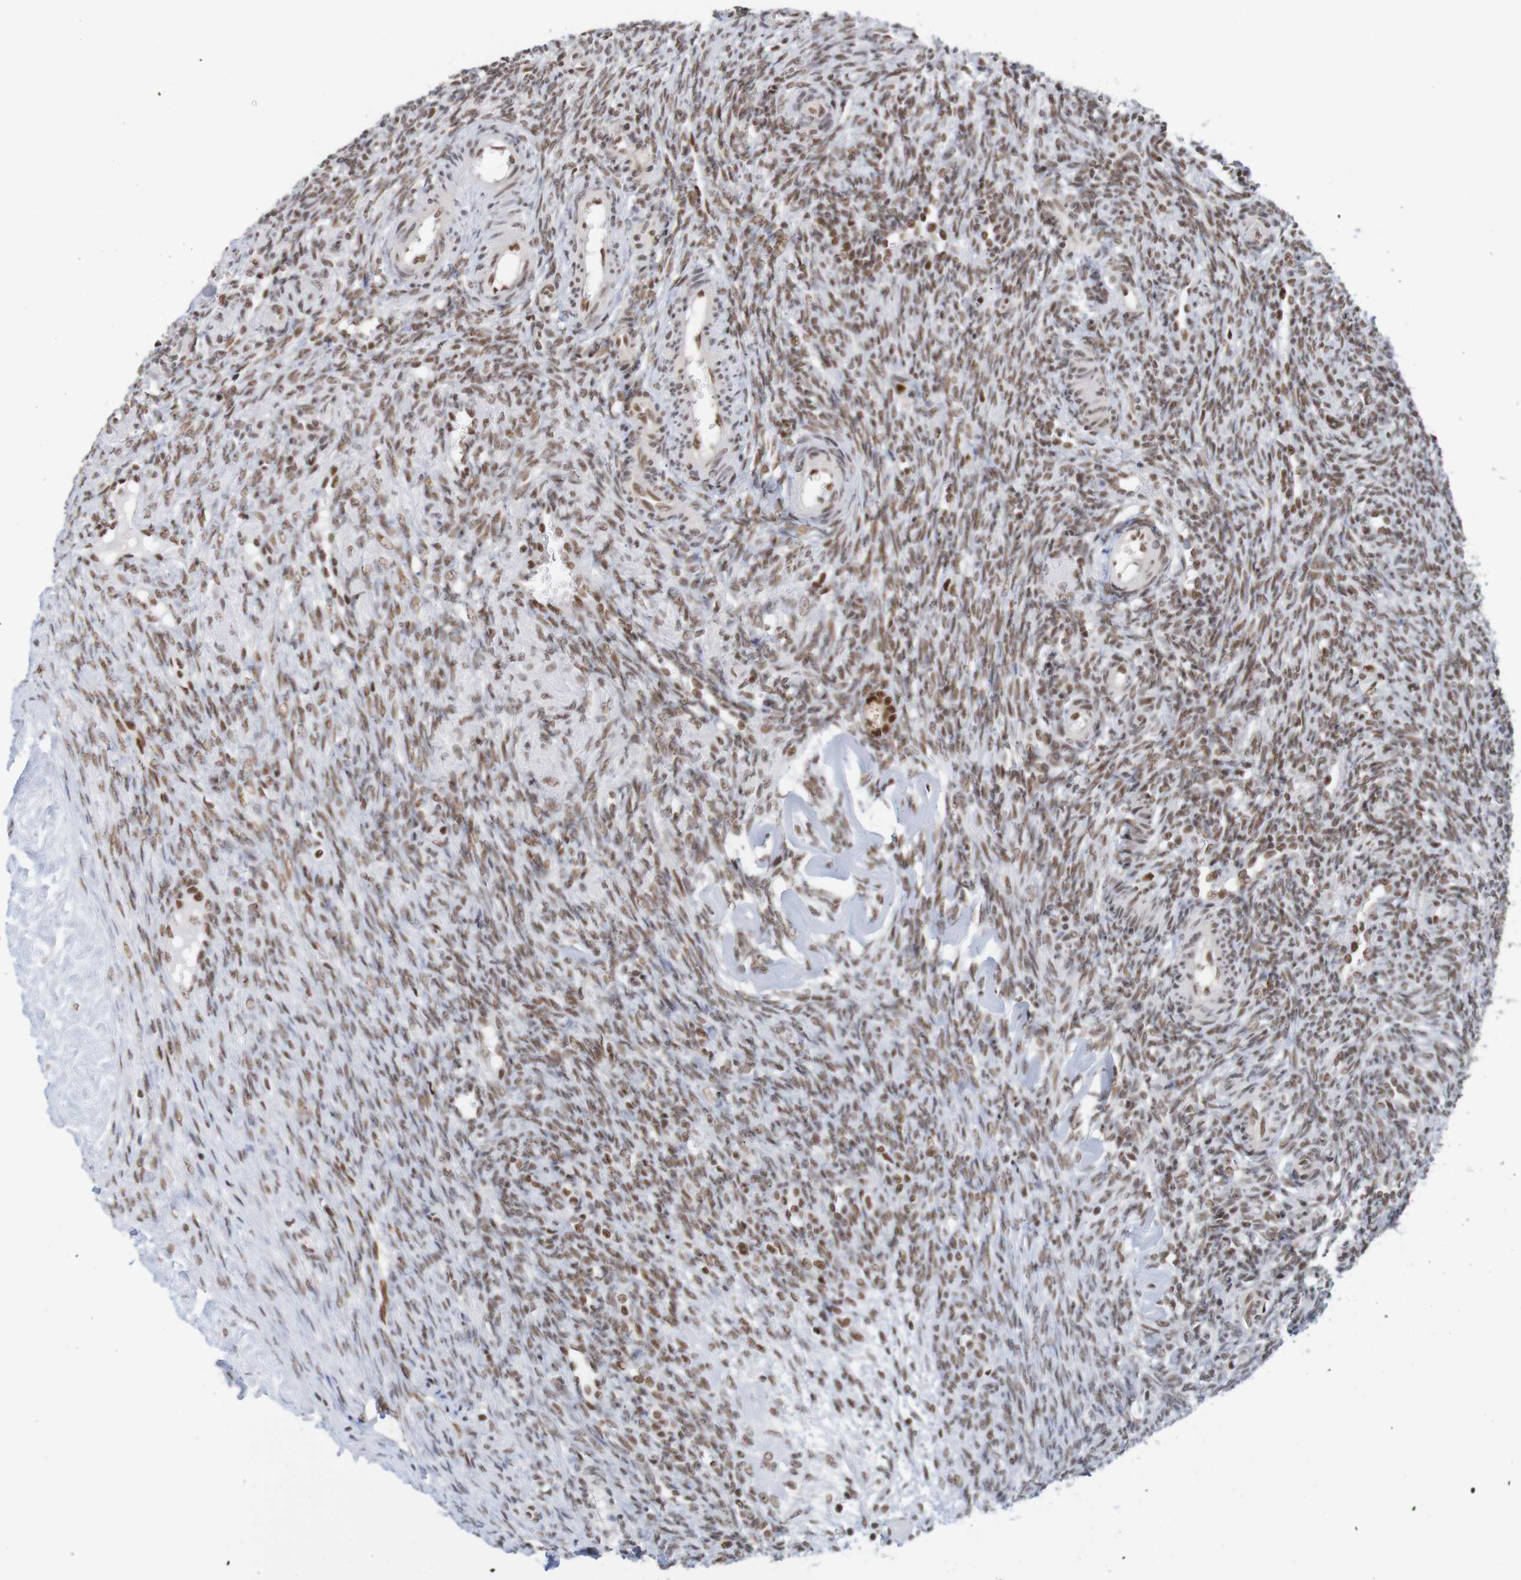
{"staining": {"intensity": "strong", "quantity": ">75%", "location": "nuclear"}, "tissue": "ovary", "cell_type": "Ovarian stroma cells", "image_type": "normal", "snomed": [{"axis": "morphology", "description": "Normal tissue, NOS"}, {"axis": "topography", "description": "Ovary"}], "caption": "Ovary stained for a protein displays strong nuclear positivity in ovarian stroma cells. (Stains: DAB (3,3'-diaminobenzidine) in brown, nuclei in blue, Microscopy: brightfield microscopy at high magnification).", "gene": "THRAP3", "patient": {"sex": "female", "age": 41}}